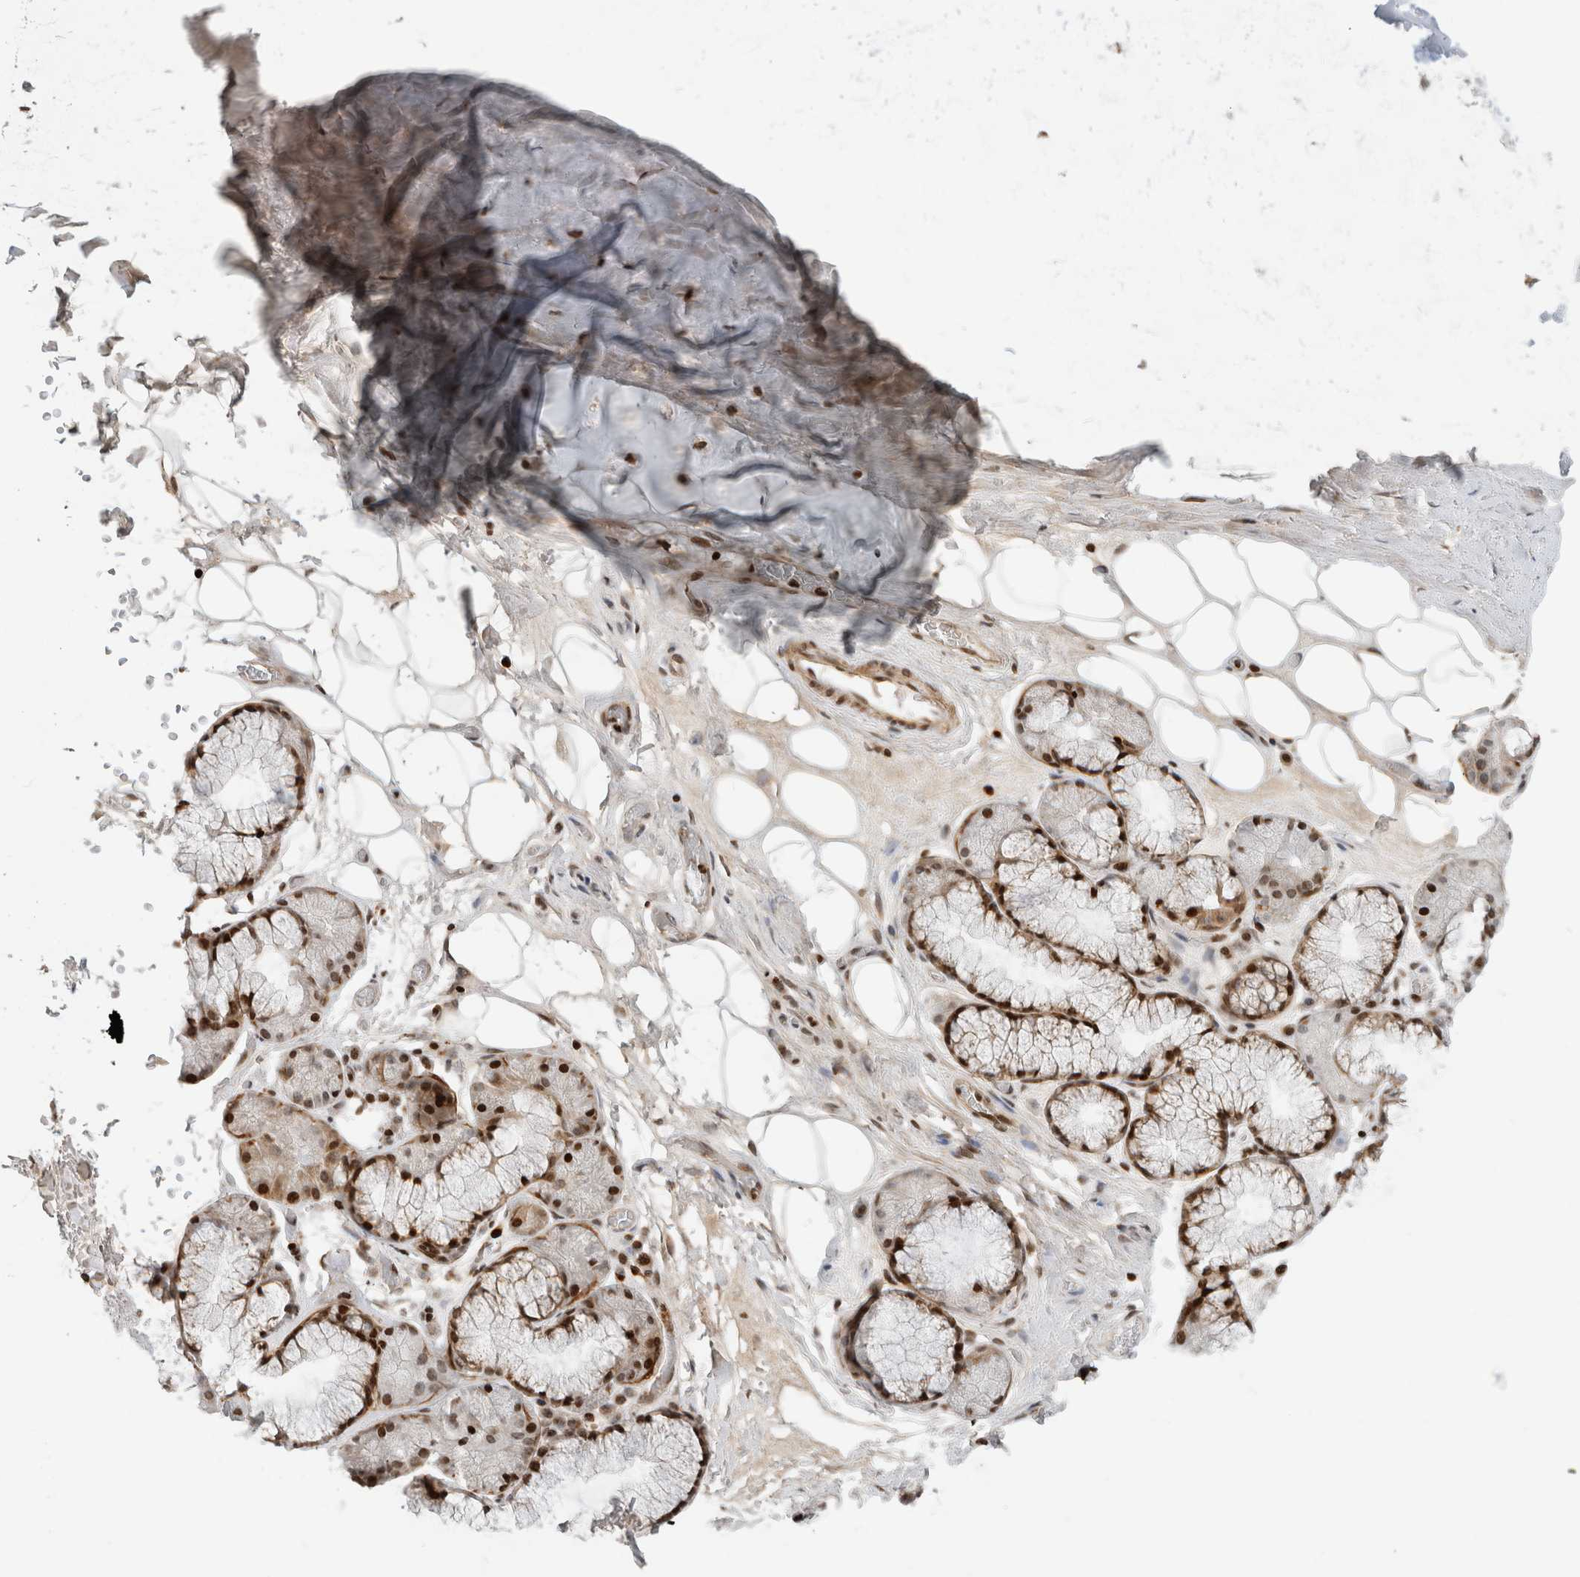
{"staining": {"intensity": "weak", "quantity": "25%-75%", "location": "nuclear"}, "tissue": "adipose tissue", "cell_type": "Adipocytes", "image_type": "normal", "snomed": [{"axis": "morphology", "description": "Normal tissue, NOS"}, {"axis": "topography", "description": "Cartilage tissue"}], "caption": "An image showing weak nuclear staining in approximately 25%-75% of adipocytes in unremarkable adipose tissue, as visualized by brown immunohistochemical staining.", "gene": "GINS4", "patient": {"sex": "female", "age": 63}}